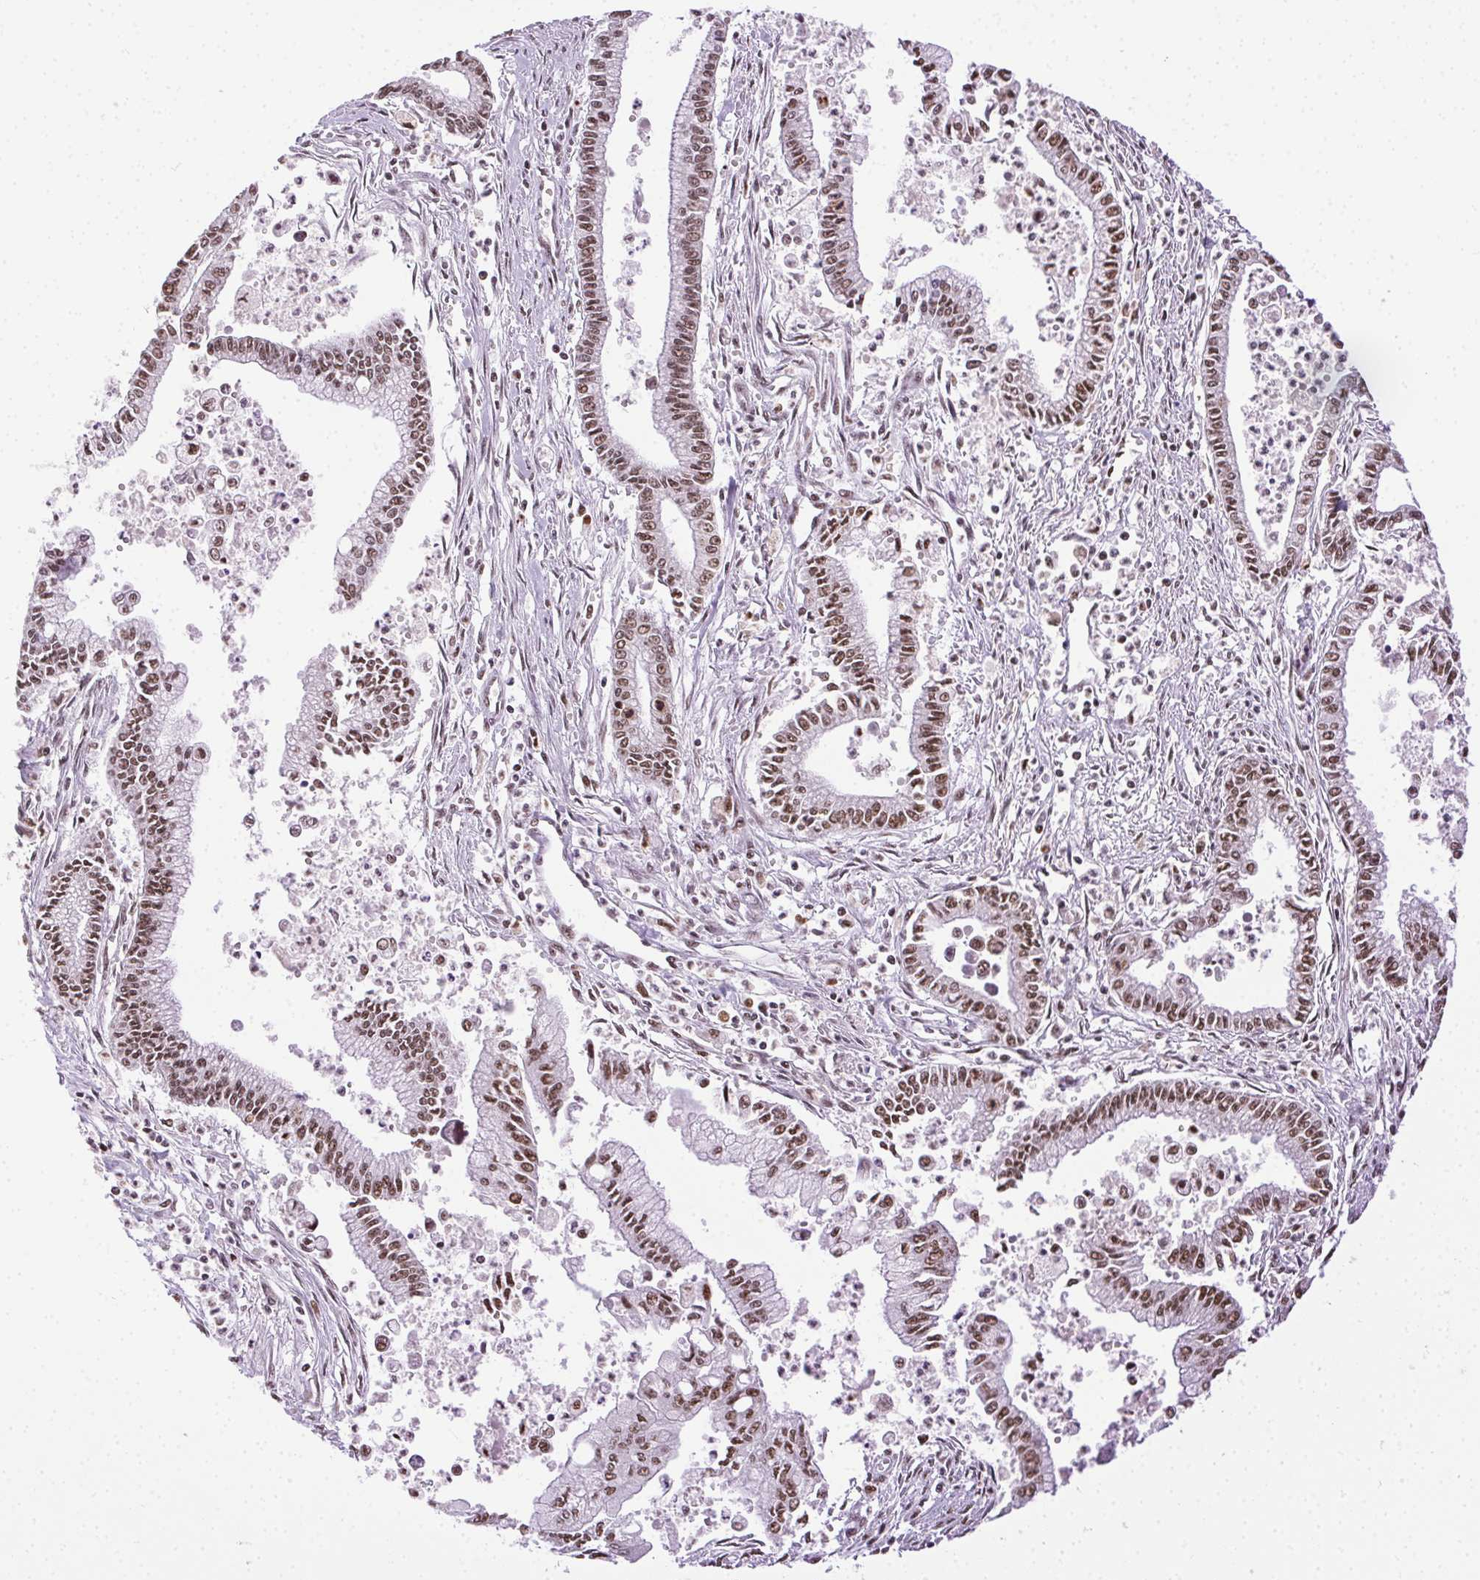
{"staining": {"intensity": "moderate", "quantity": ">75%", "location": "nuclear"}, "tissue": "pancreatic cancer", "cell_type": "Tumor cells", "image_type": "cancer", "snomed": [{"axis": "morphology", "description": "Adenocarcinoma, NOS"}, {"axis": "topography", "description": "Pancreas"}], "caption": "Immunohistochemical staining of human pancreatic cancer exhibits moderate nuclear protein staining in approximately >75% of tumor cells.", "gene": "TRA2B", "patient": {"sex": "female", "age": 65}}